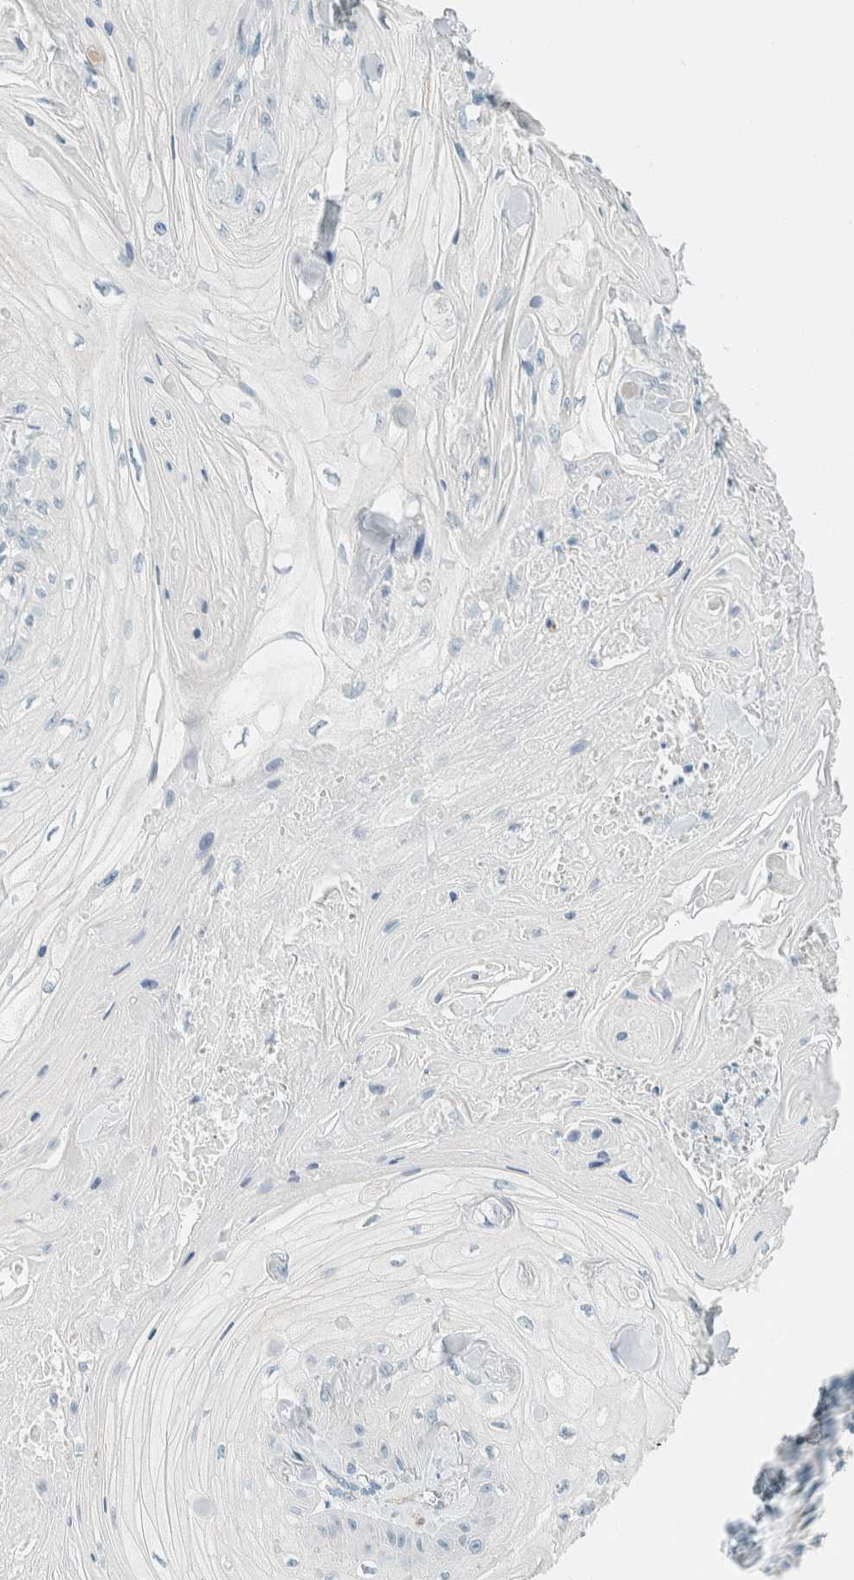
{"staining": {"intensity": "negative", "quantity": "none", "location": "none"}, "tissue": "skin cancer", "cell_type": "Tumor cells", "image_type": "cancer", "snomed": [{"axis": "morphology", "description": "Squamous cell carcinoma, NOS"}, {"axis": "topography", "description": "Skin"}], "caption": "DAB immunohistochemical staining of human skin cancer demonstrates no significant expression in tumor cells. (DAB immunohistochemistry (IHC), high magnification).", "gene": "SLFN12", "patient": {"sex": "male", "age": 74}}